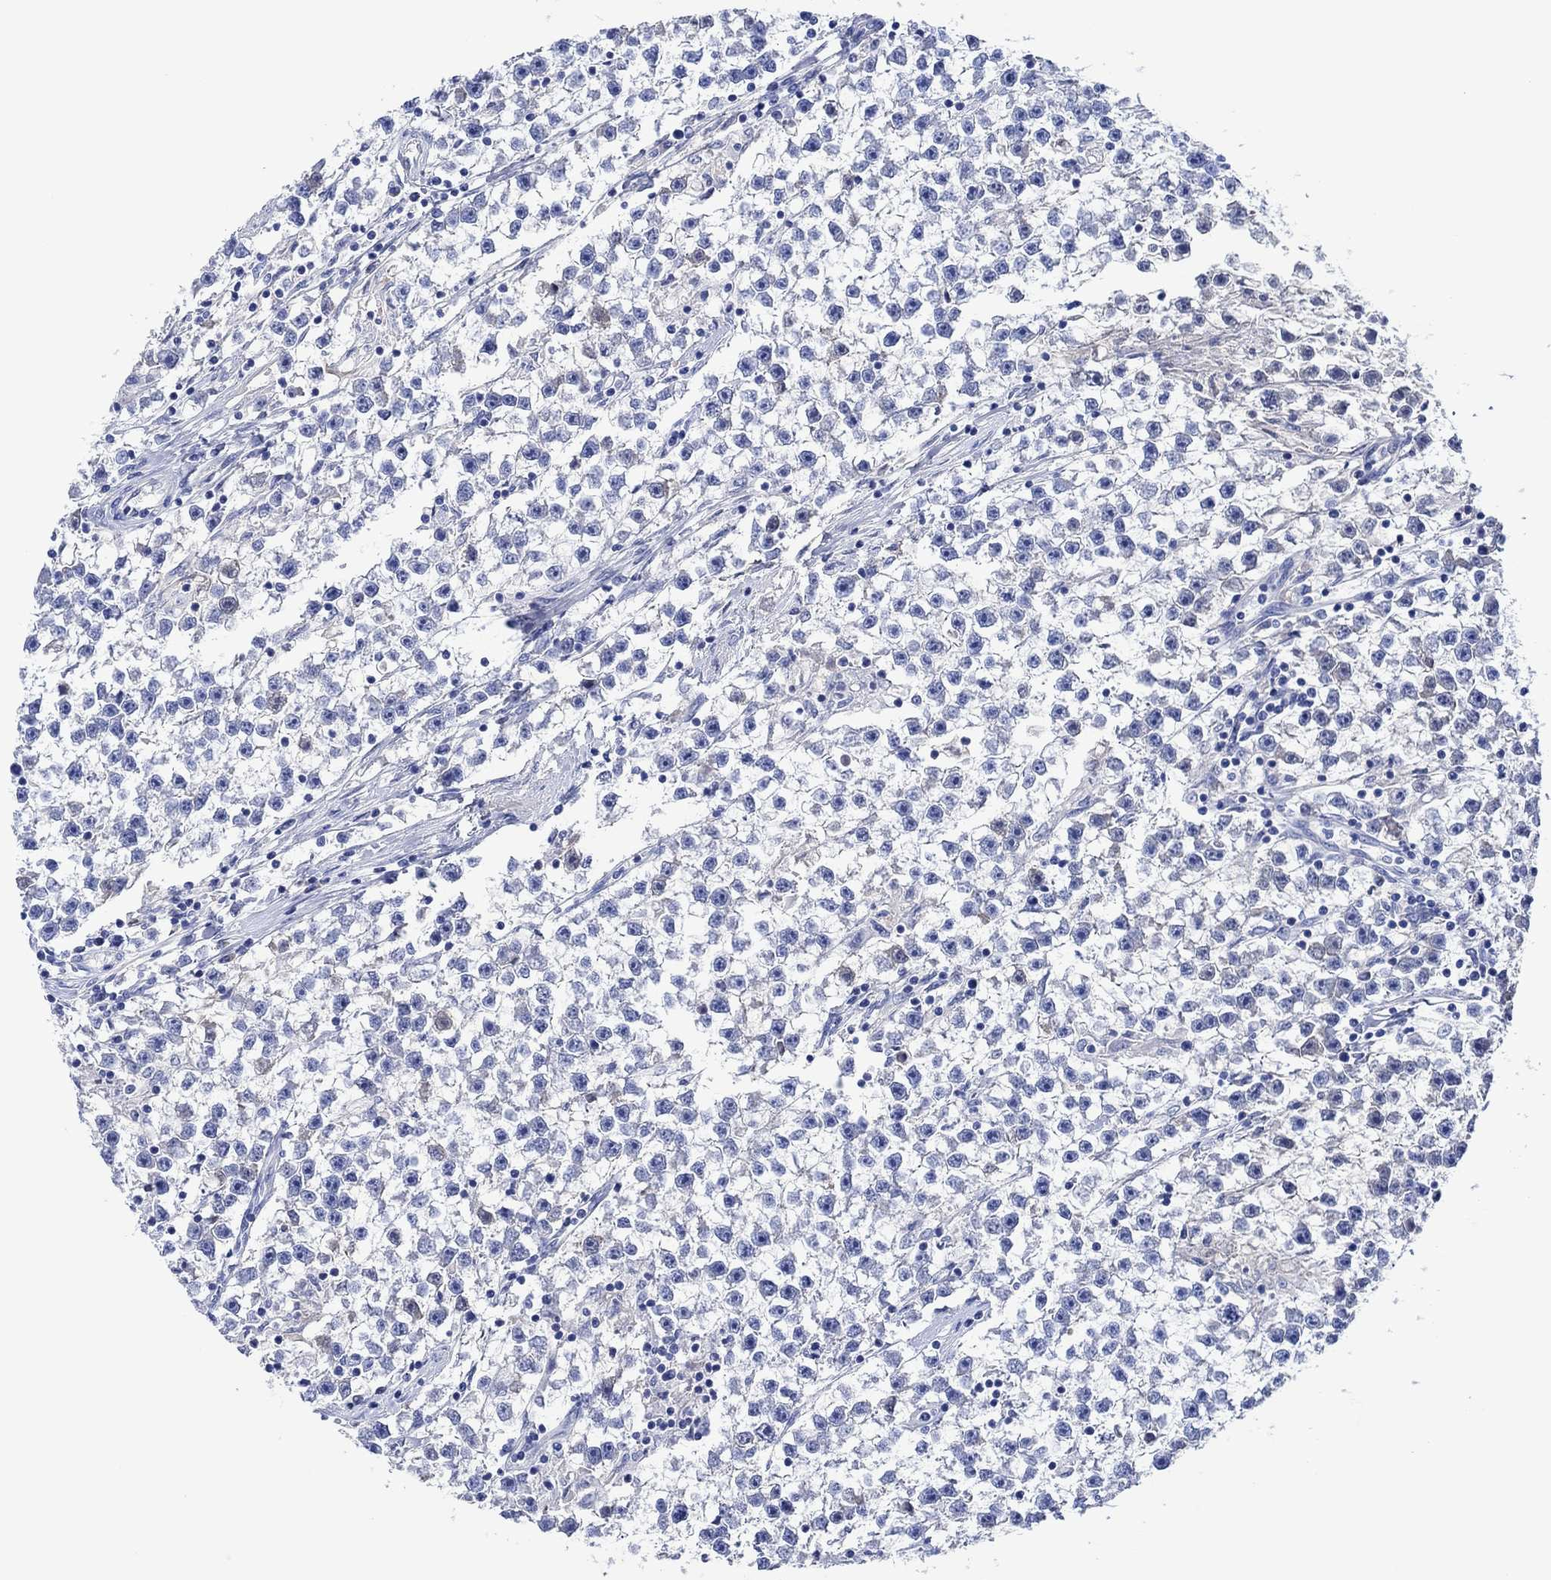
{"staining": {"intensity": "negative", "quantity": "none", "location": "none"}, "tissue": "testis cancer", "cell_type": "Tumor cells", "image_type": "cancer", "snomed": [{"axis": "morphology", "description": "Seminoma, NOS"}, {"axis": "topography", "description": "Testis"}], "caption": "The IHC histopathology image has no significant positivity in tumor cells of testis seminoma tissue.", "gene": "CPNE6", "patient": {"sex": "male", "age": 59}}